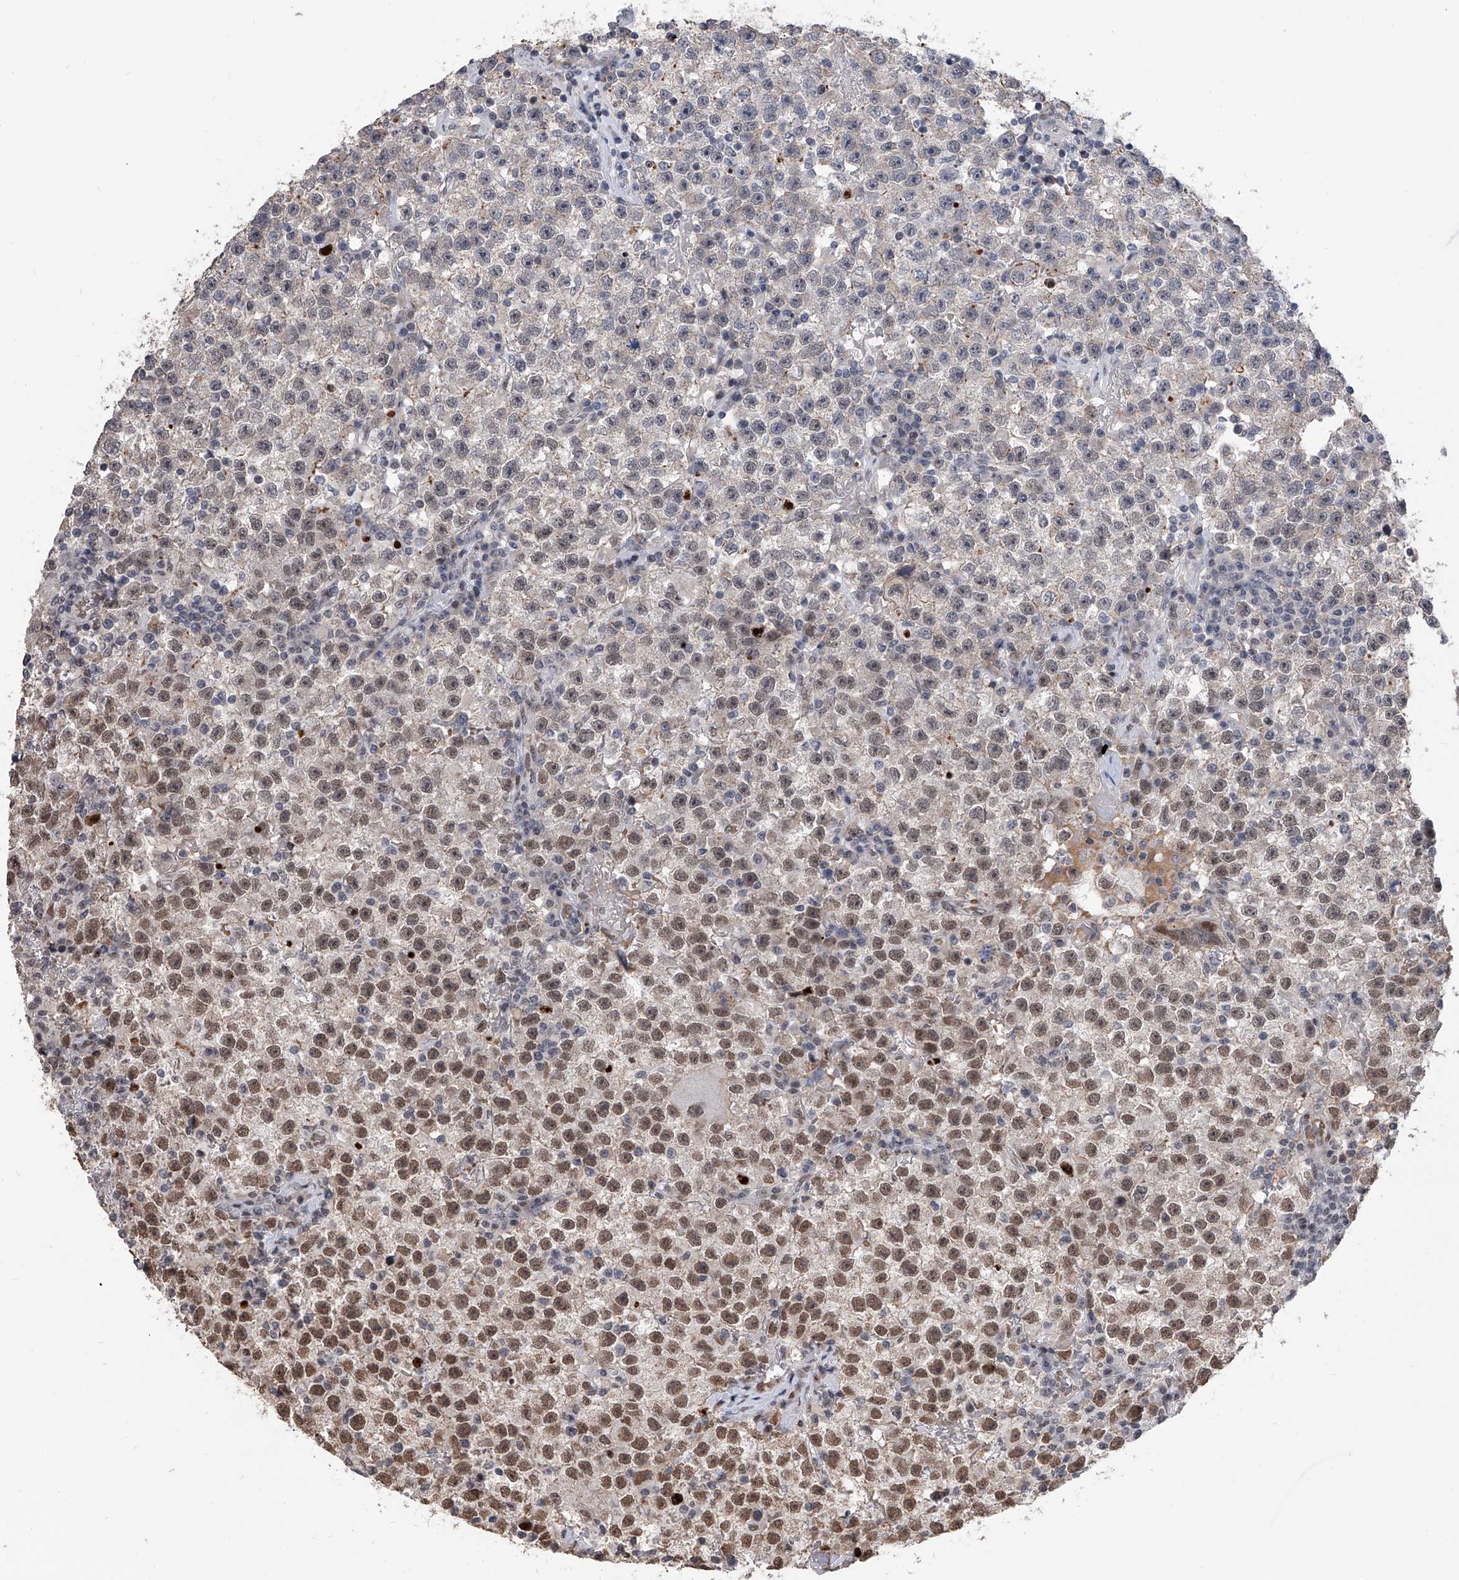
{"staining": {"intensity": "moderate", "quantity": "25%-75%", "location": "nuclear"}, "tissue": "testis cancer", "cell_type": "Tumor cells", "image_type": "cancer", "snomed": [{"axis": "morphology", "description": "Seminoma, NOS"}, {"axis": "topography", "description": "Testis"}], "caption": "This photomicrograph exhibits testis cancer (seminoma) stained with immunohistochemistry (IHC) to label a protein in brown. The nuclear of tumor cells show moderate positivity for the protein. Nuclei are counter-stained blue.", "gene": "ZNF426", "patient": {"sex": "male", "age": 22}}